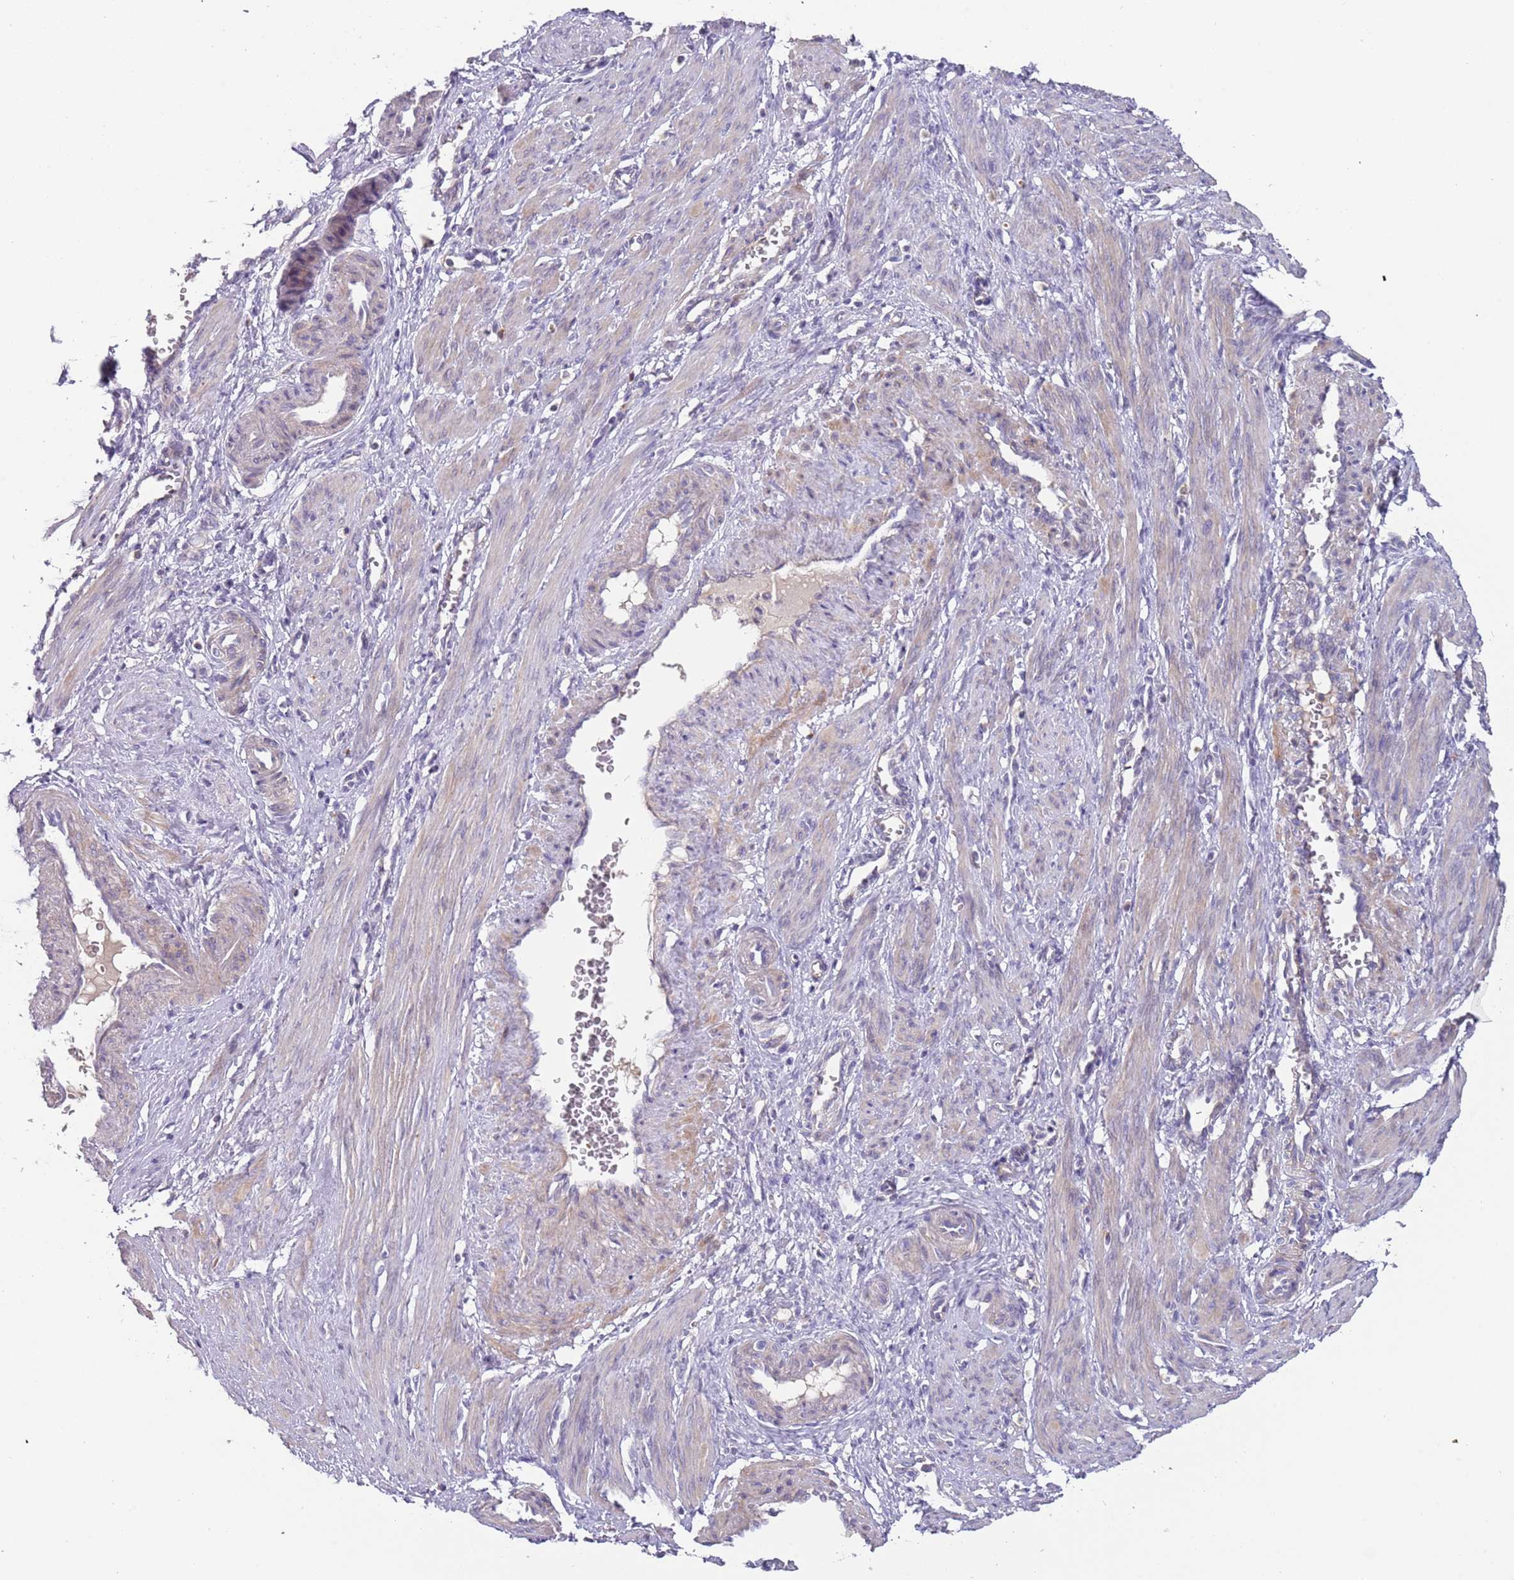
{"staining": {"intensity": "weak", "quantity": "<25%", "location": "cytoplasmic/membranous"}, "tissue": "smooth muscle", "cell_type": "Smooth muscle cells", "image_type": "normal", "snomed": [{"axis": "morphology", "description": "Normal tissue, NOS"}, {"axis": "topography", "description": "Endometrium"}], "caption": "Smooth muscle cells are negative for protein expression in unremarkable human smooth muscle. (Brightfield microscopy of DAB IHC at high magnification).", "gene": "PRAC1", "patient": {"sex": "female", "age": 33}}